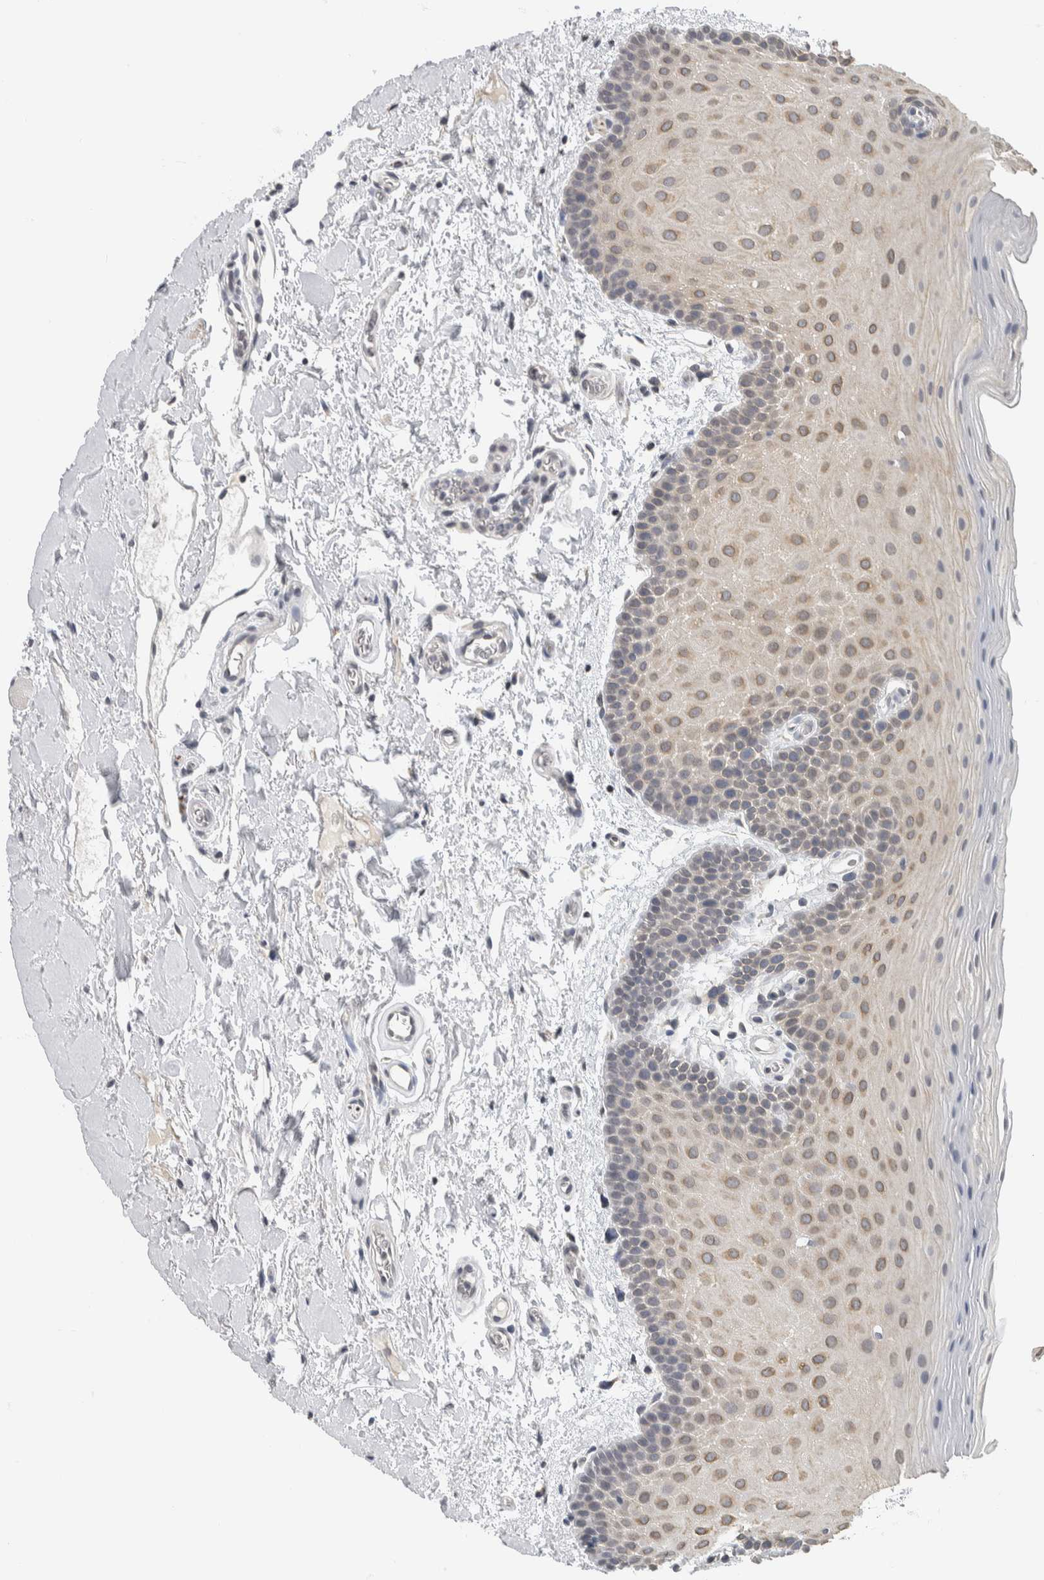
{"staining": {"intensity": "weak", "quantity": "25%-75%", "location": "cytoplasmic/membranous"}, "tissue": "oral mucosa", "cell_type": "Squamous epithelial cells", "image_type": "normal", "snomed": [{"axis": "morphology", "description": "Normal tissue, NOS"}, {"axis": "topography", "description": "Oral tissue"}], "caption": "A brown stain highlights weak cytoplasmic/membranous staining of a protein in squamous epithelial cells of unremarkable oral mucosa.", "gene": "NEFM", "patient": {"sex": "male", "age": 62}}